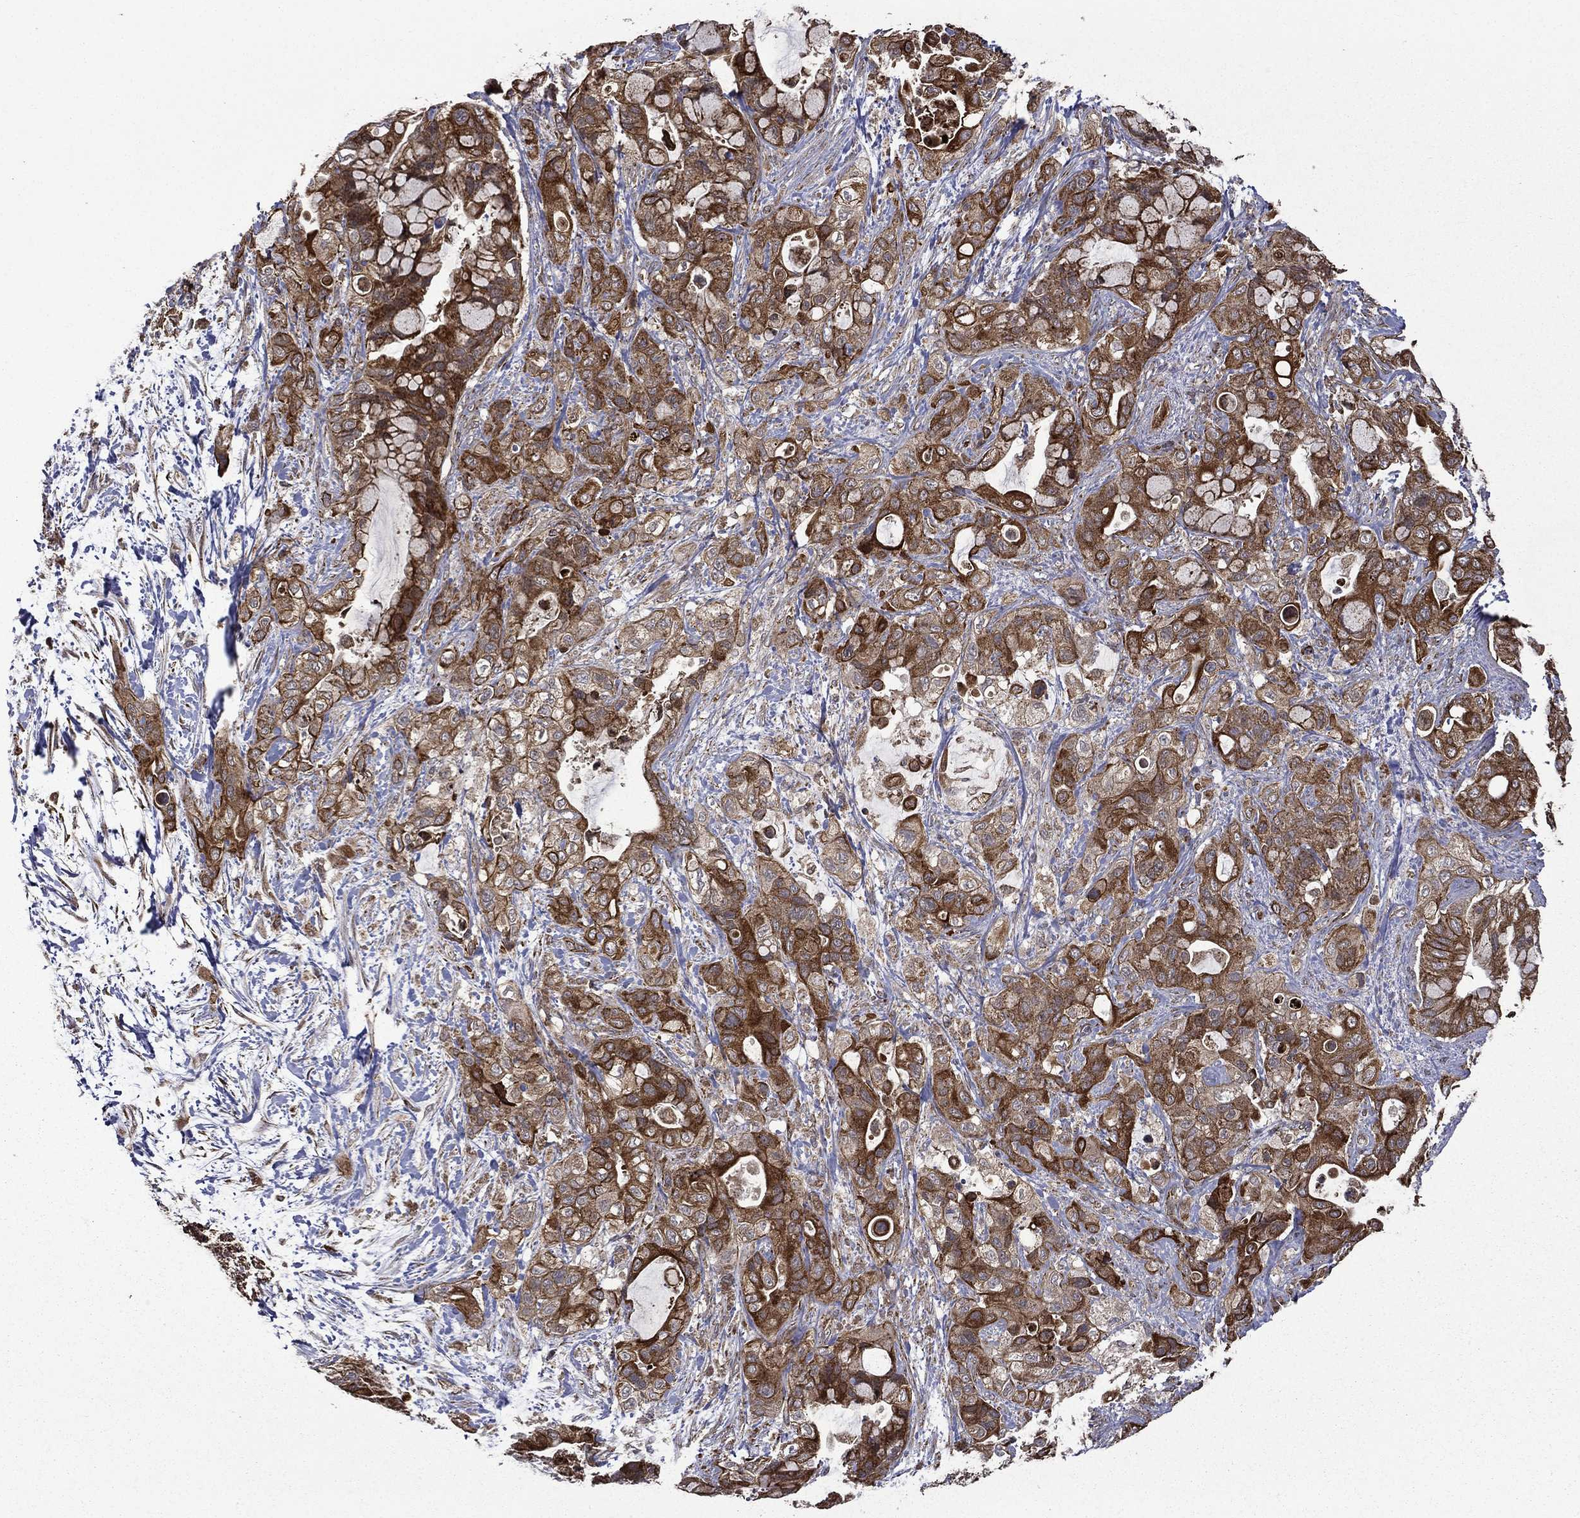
{"staining": {"intensity": "strong", "quantity": ">75%", "location": "cytoplasmic/membranous"}, "tissue": "pancreatic cancer", "cell_type": "Tumor cells", "image_type": "cancer", "snomed": [{"axis": "morphology", "description": "Adenocarcinoma, NOS"}, {"axis": "topography", "description": "Pancreas"}], "caption": "Protein analysis of pancreatic cancer tissue shows strong cytoplasmic/membranous positivity in about >75% of tumor cells.", "gene": "GIMAP6", "patient": {"sex": "male", "age": 71}}